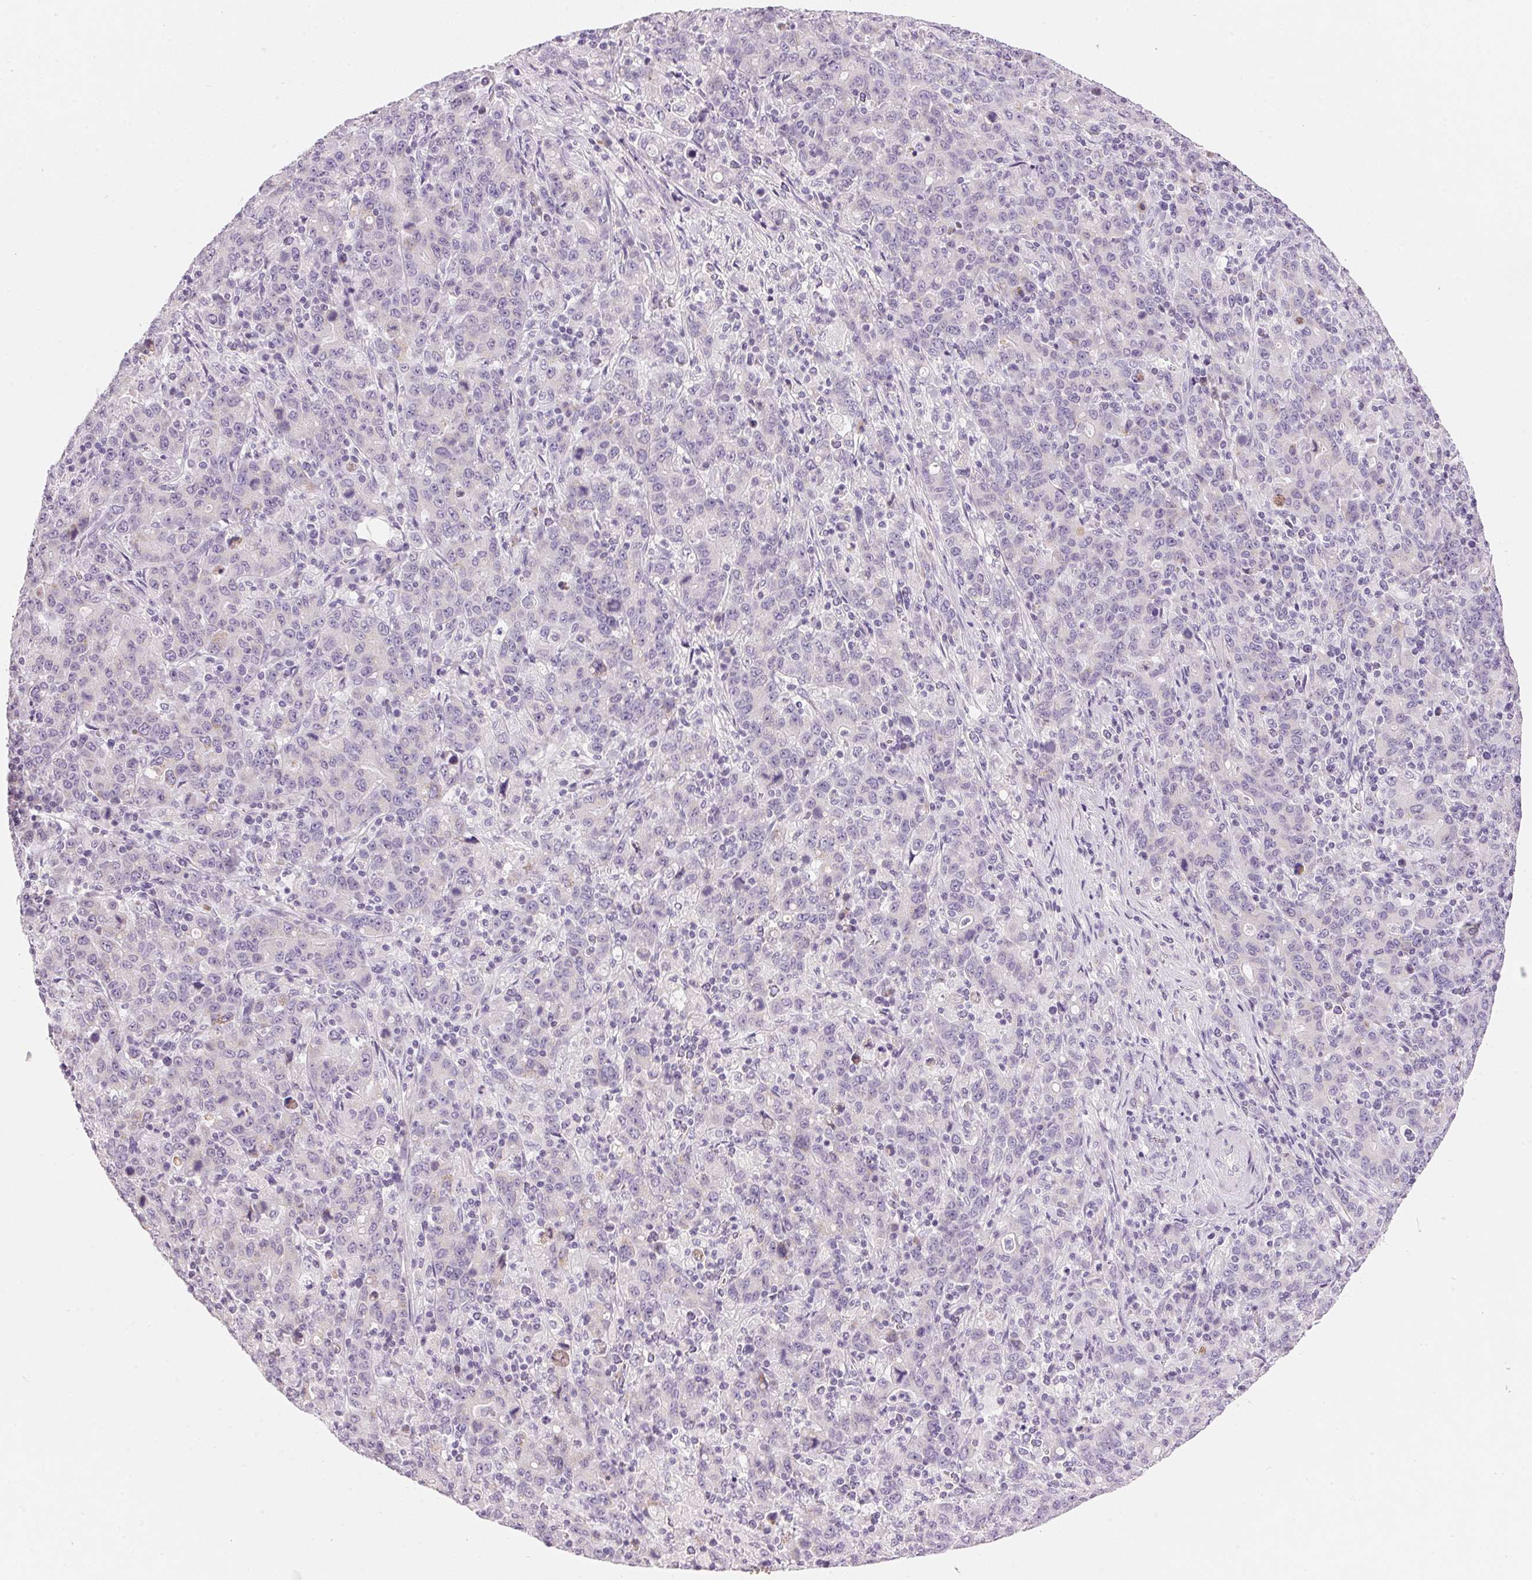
{"staining": {"intensity": "weak", "quantity": "<25%", "location": "cytoplasmic/membranous"}, "tissue": "stomach cancer", "cell_type": "Tumor cells", "image_type": "cancer", "snomed": [{"axis": "morphology", "description": "Adenocarcinoma, NOS"}, {"axis": "topography", "description": "Stomach, upper"}], "caption": "Protein analysis of stomach cancer (adenocarcinoma) reveals no significant expression in tumor cells.", "gene": "CYP11B1", "patient": {"sex": "male", "age": 69}}